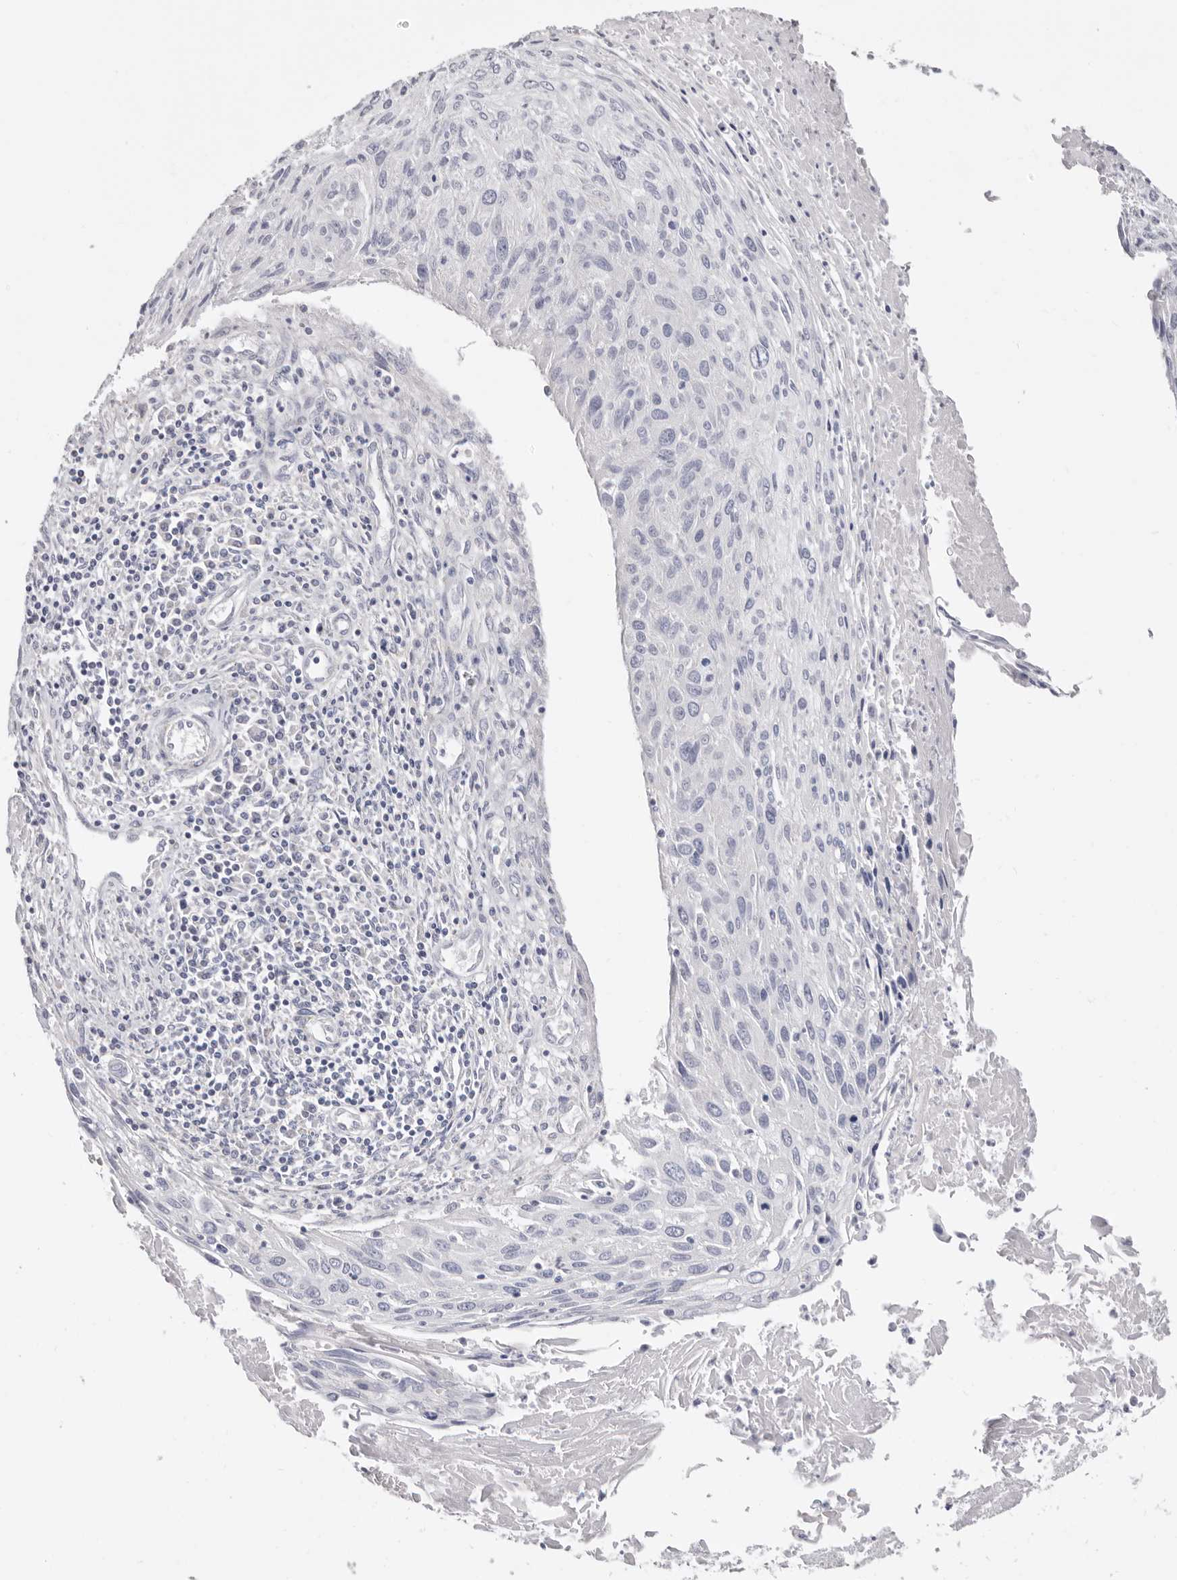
{"staining": {"intensity": "weak", "quantity": "<25%", "location": "cytoplasmic/membranous"}, "tissue": "cervical cancer", "cell_type": "Tumor cells", "image_type": "cancer", "snomed": [{"axis": "morphology", "description": "Squamous cell carcinoma, NOS"}, {"axis": "topography", "description": "Cervix"}], "caption": "Photomicrograph shows no protein staining in tumor cells of squamous cell carcinoma (cervical) tissue.", "gene": "RSPO2", "patient": {"sex": "female", "age": 51}}